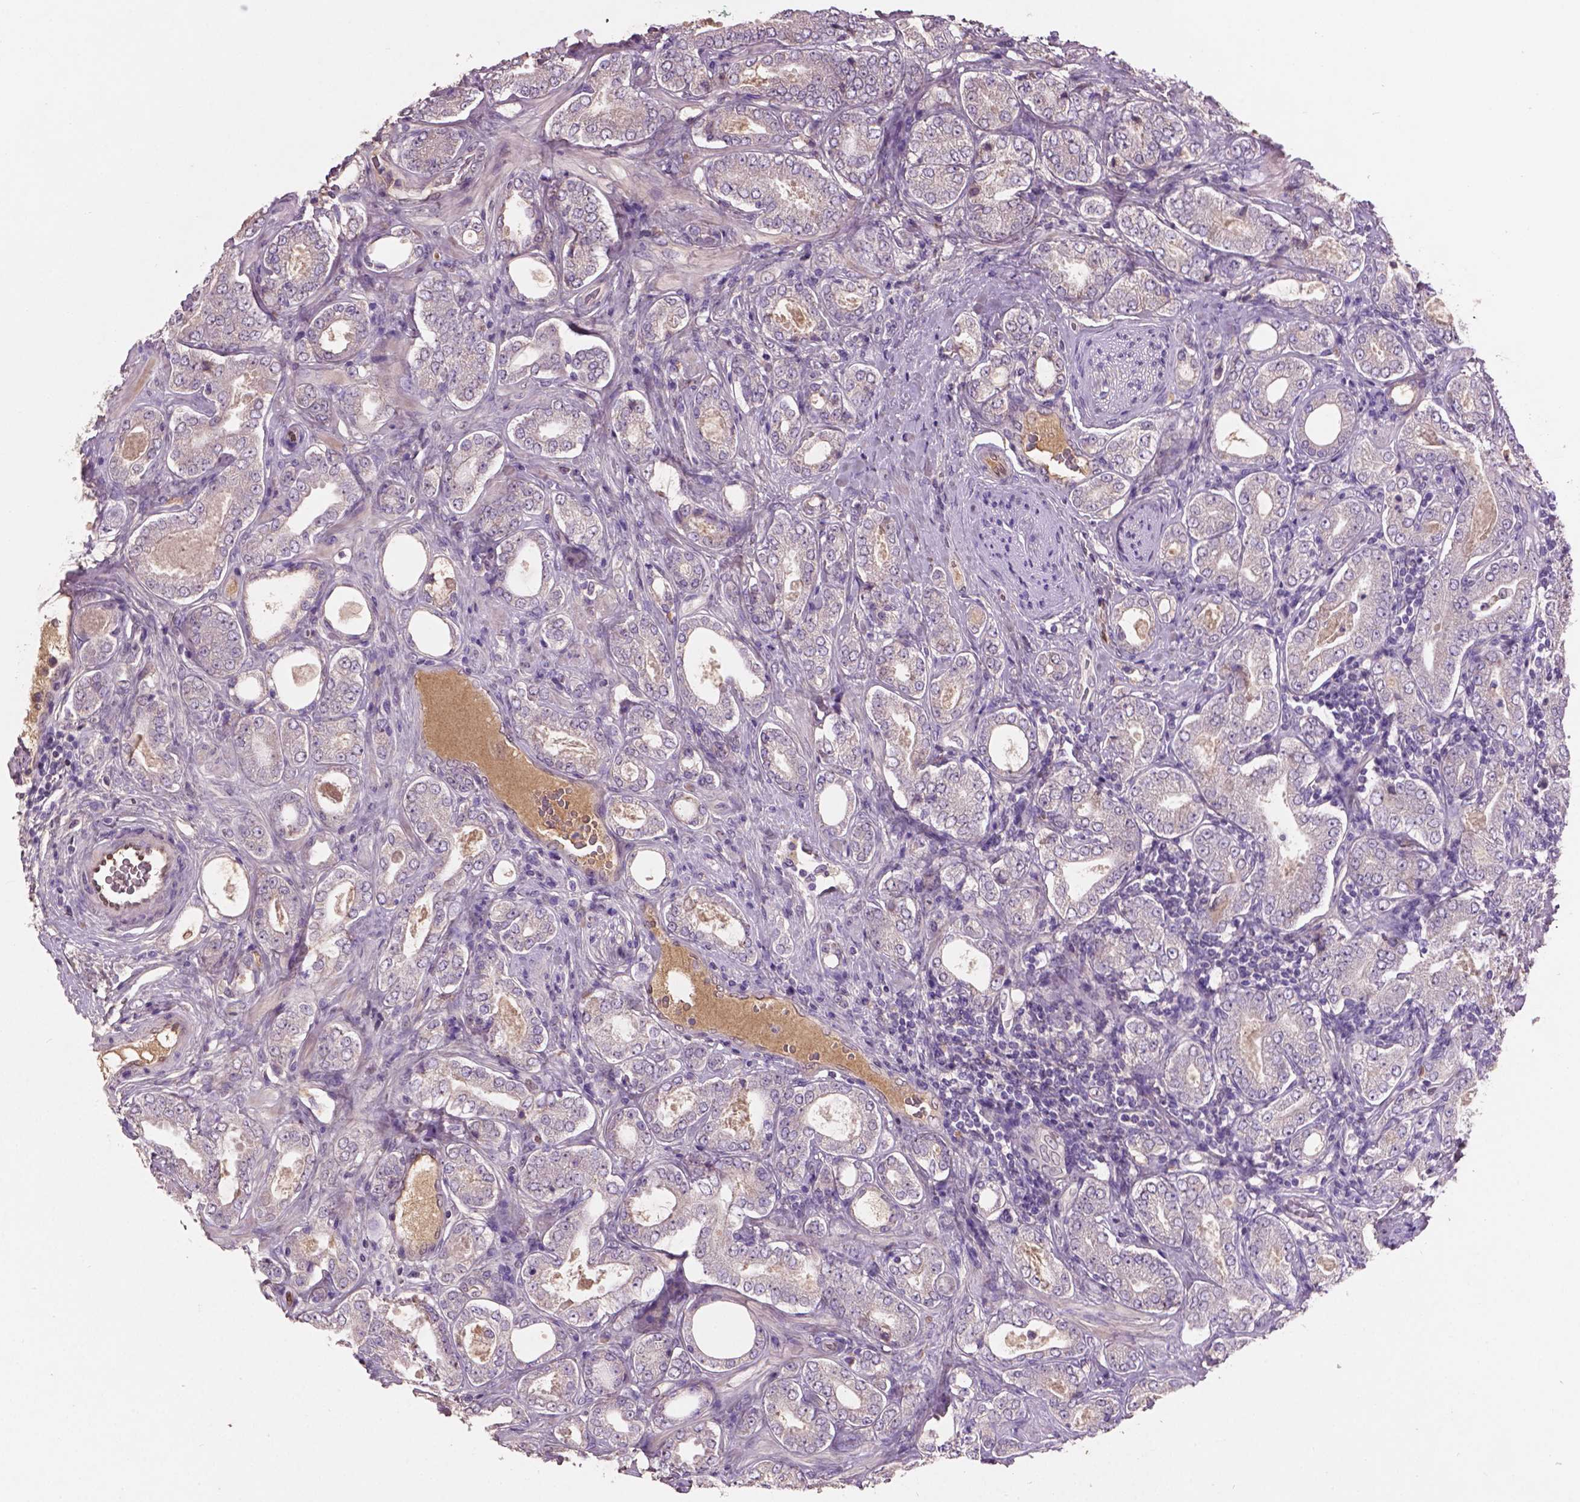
{"staining": {"intensity": "negative", "quantity": "none", "location": "none"}, "tissue": "prostate cancer", "cell_type": "Tumor cells", "image_type": "cancer", "snomed": [{"axis": "morphology", "description": "Adenocarcinoma, NOS"}, {"axis": "topography", "description": "Prostate"}], "caption": "This is an immunohistochemistry (IHC) image of prostate adenocarcinoma. There is no staining in tumor cells.", "gene": "SOX17", "patient": {"sex": "male", "age": 64}}